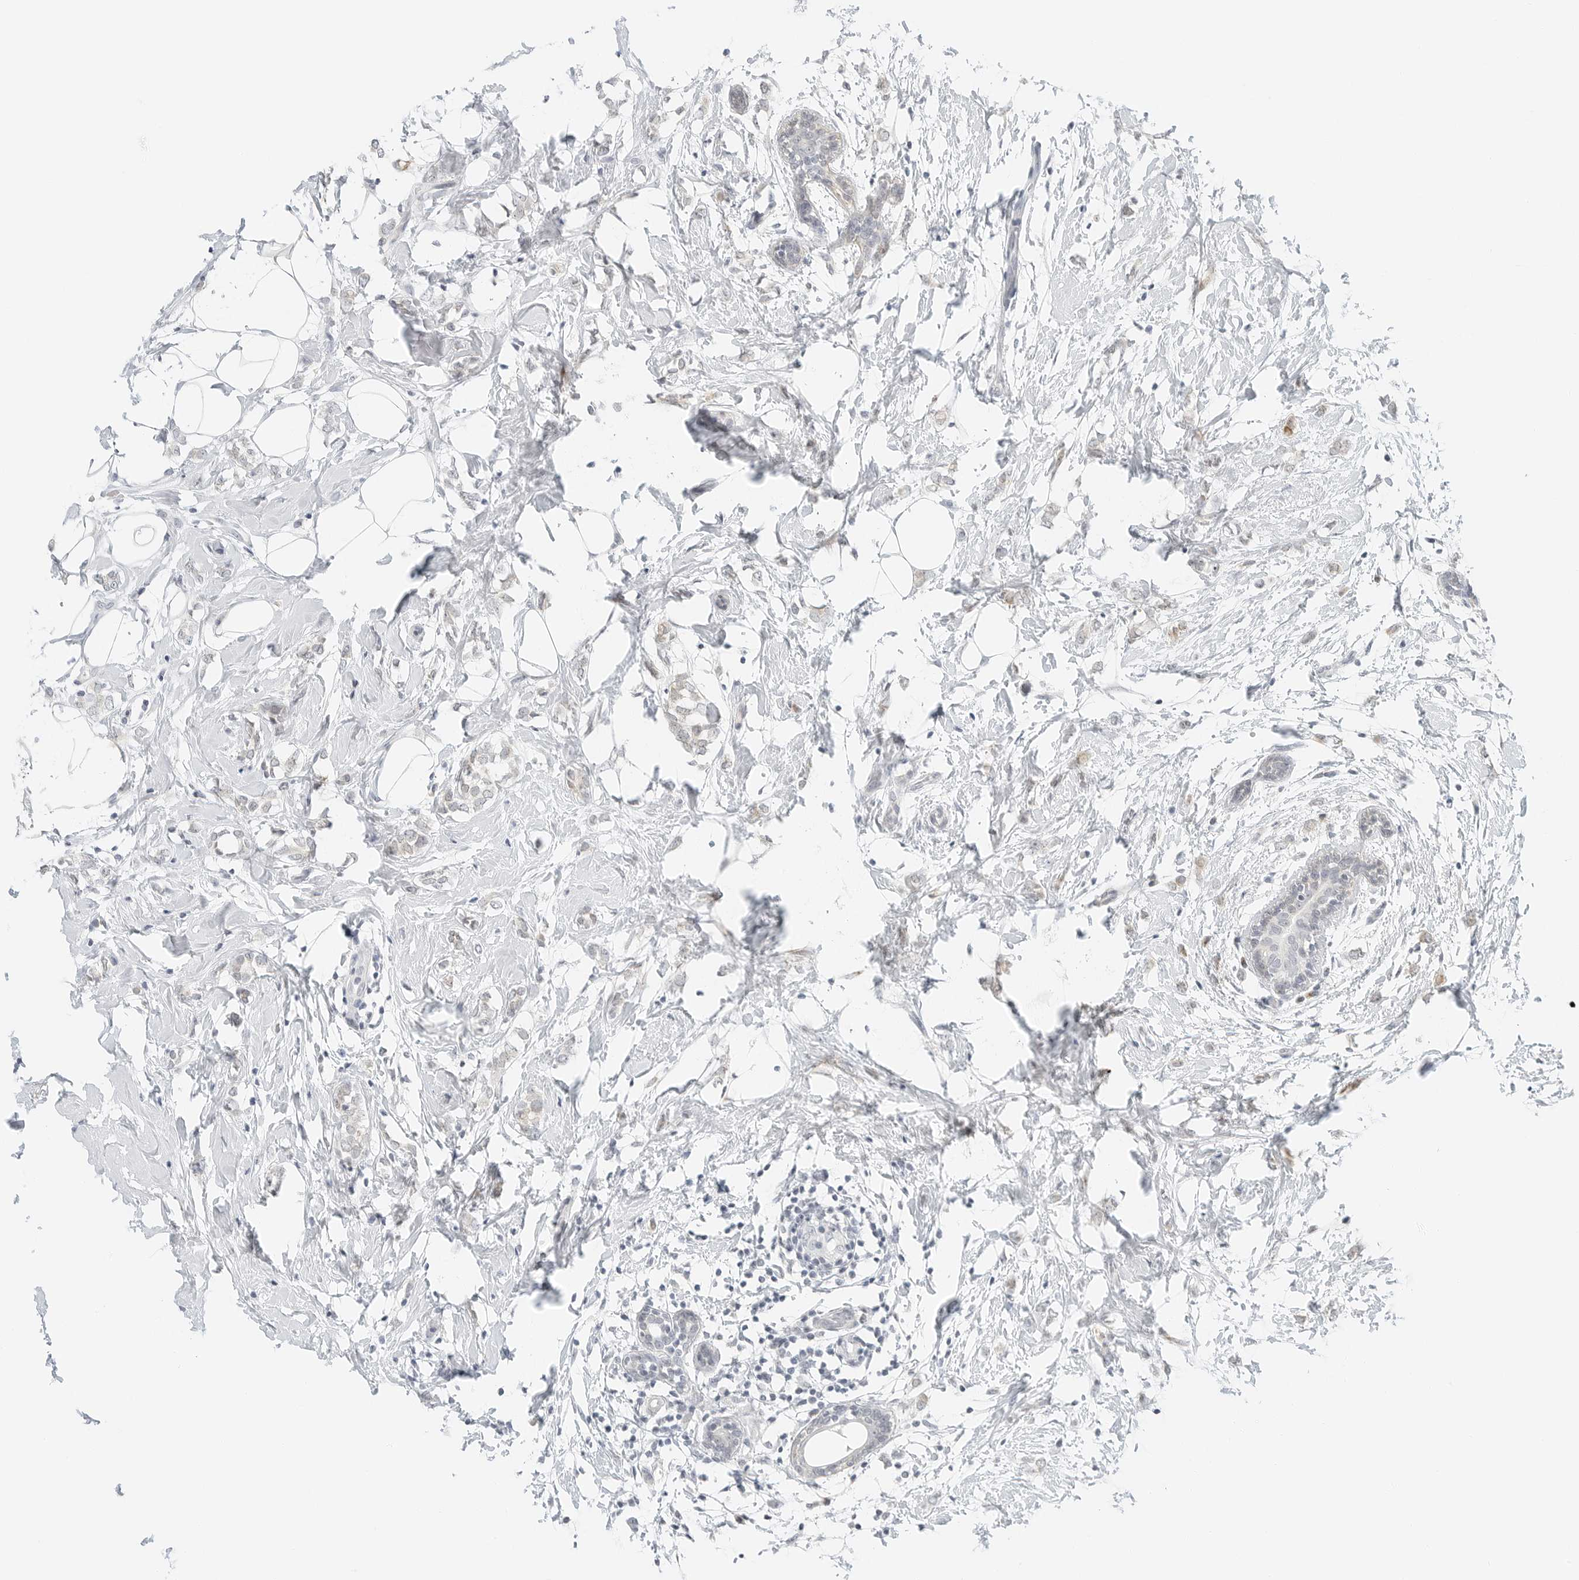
{"staining": {"intensity": "negative", "quantity": "none", "location": "none"}, "tissue": "breast cancer", "cell_type": "Tumor cells", "image_type": "cancer", "snomed": [{"axis": "morphology", "description": "Normal tissue, NOS"}, {"axis": "morphology", "description": "Lobular carcinoma"}, {"axis": "topography", "description": "Breast"}], "caption": "This is a image of immunohistochemistry (IHC) staining of breast cancer, which shows no staining in tumor cells.", "gene": "CCSAP", "patient": {"sex": "female", "age": 47}}